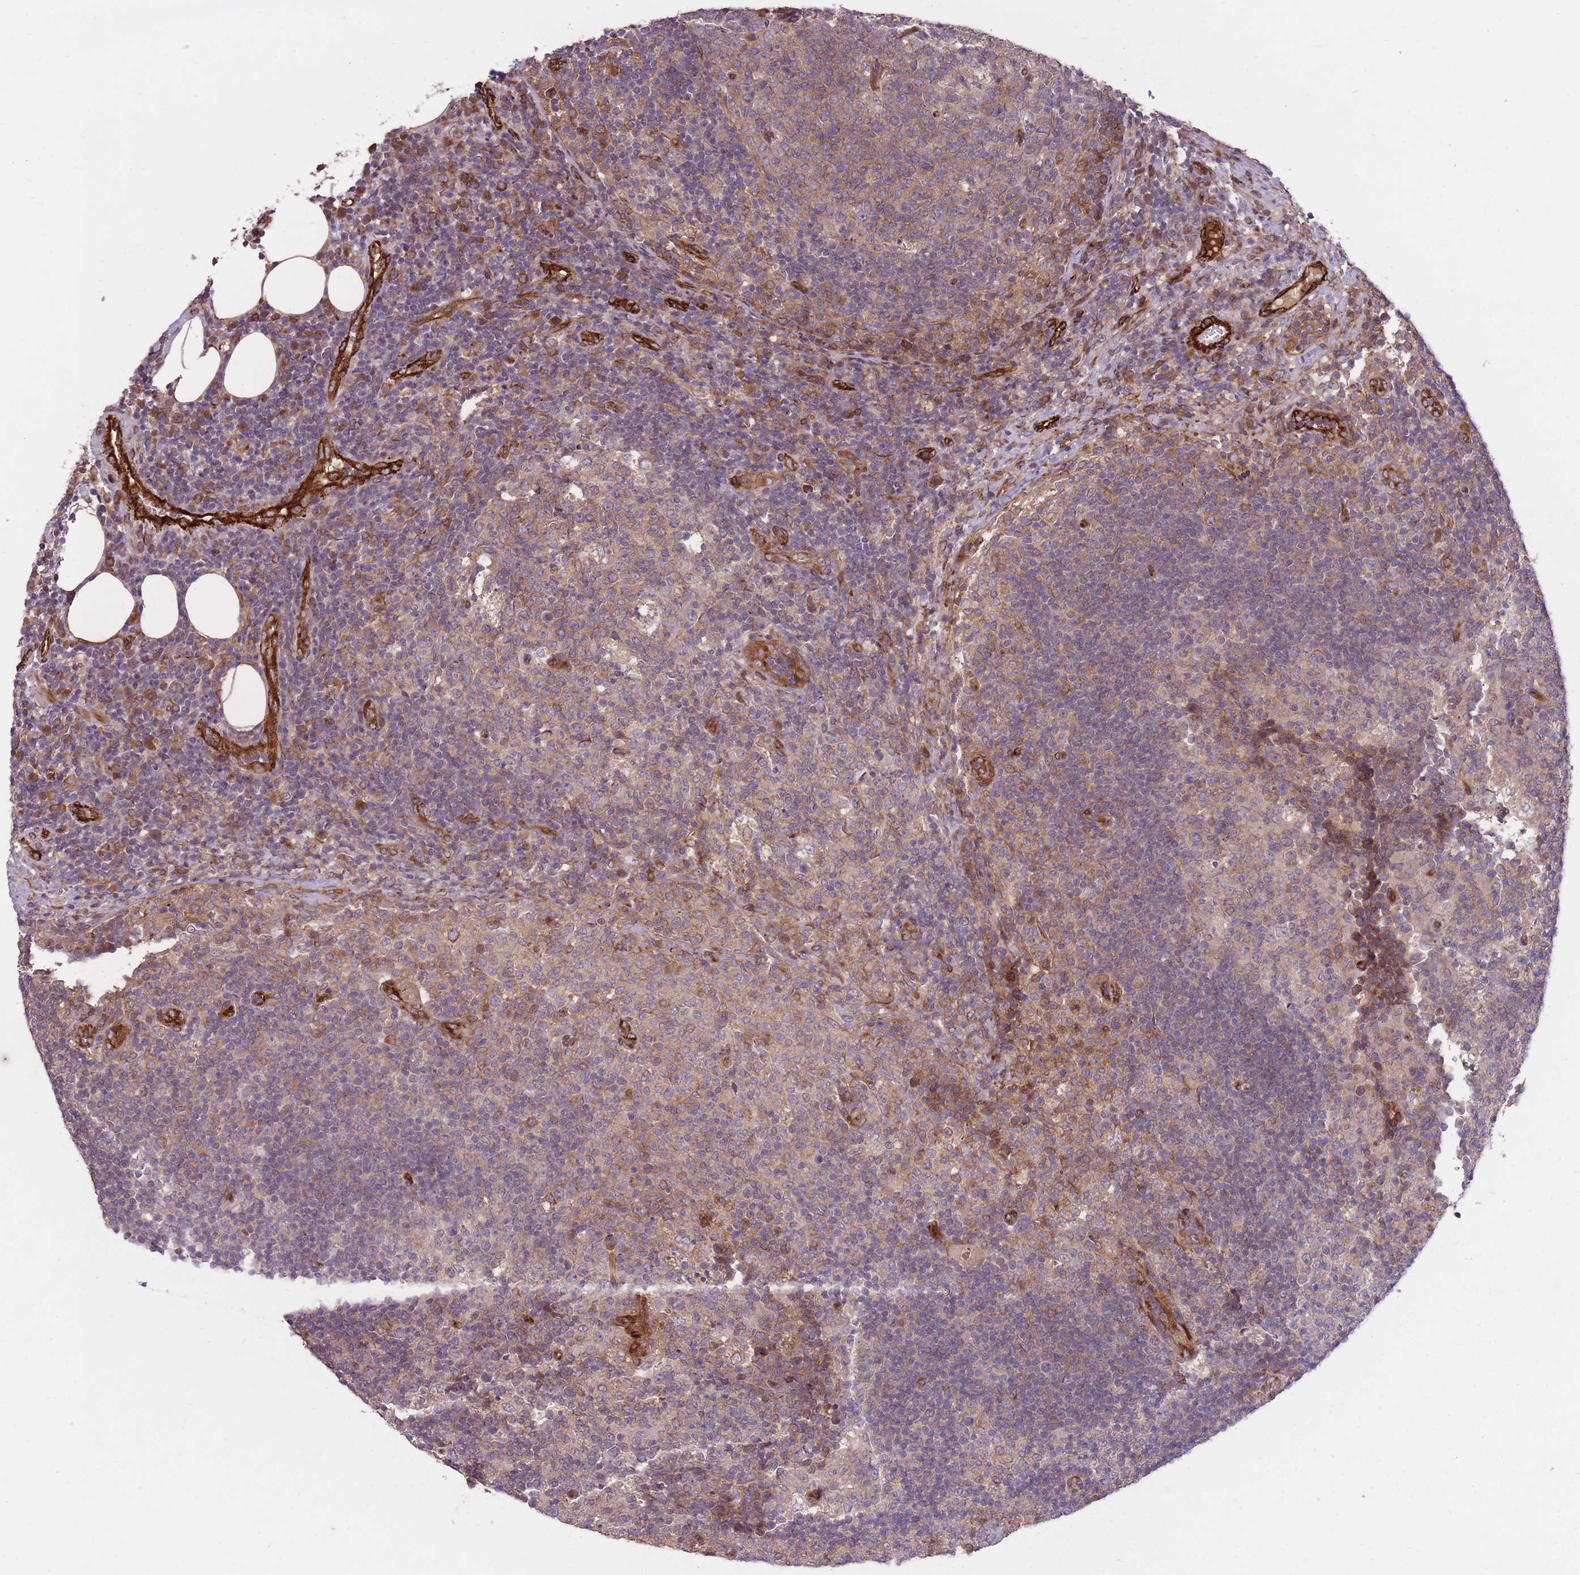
{"staining": {"intensity": "weak", "quantity": "25%-75%", "location": "cytoplasmic/membranous"}, "tissue": "lymph node", "cell_type": "Germinal center cells", "image_type": "normal", "snomed": [{"axis": "morphology", "description": "Normal tissue, NOS"}, {"axis": "topography", "description": "Lymph node"}], "caption": "Benign lymph node displays weak cytoplasmic/membranous positivity in approximately 25%-75% of germinal center cells, visualized by immunohistochemistry.", "gene": "CISH", "patient": {"sex": "female", "age": 31}}